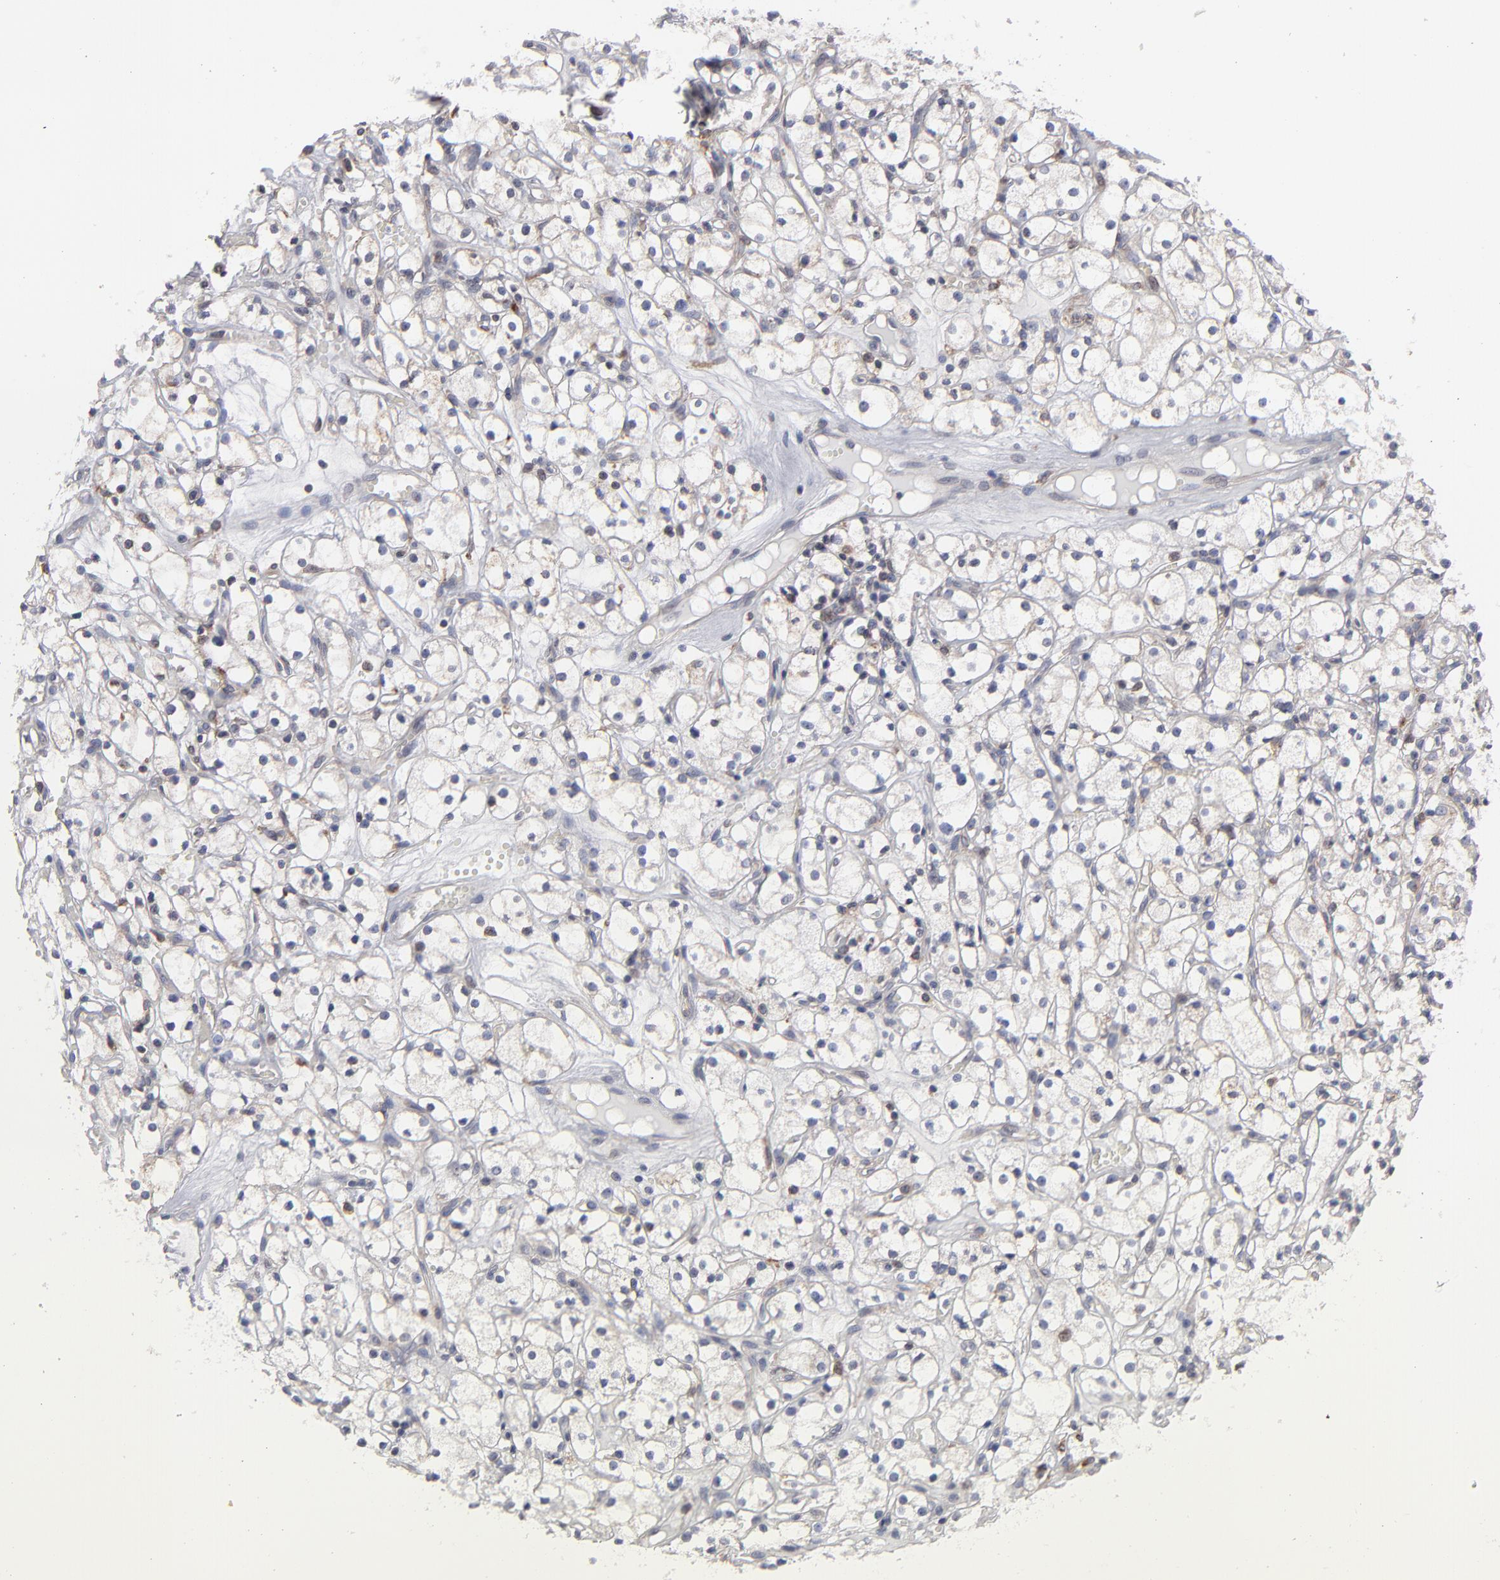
{"staining": {"intensity": "weak", "quantity": "<25%", "location": "cytoplasmic/membranous"}, "tissue": "renal cancer", "cell_type": "Tumor cells", "image_type": "cancer", "snomed": [{"axis": "morphology", "description": "Adenocarcinoma, NOS"}, {"axis": "topography", "description": "Kidney"}], "caption": "Immunohistochemistry (IHC) of renal cancer exhibits no expression in tumor cells.", "gene": "TMX1", "patient": {"sex": "male", "age": 61}}